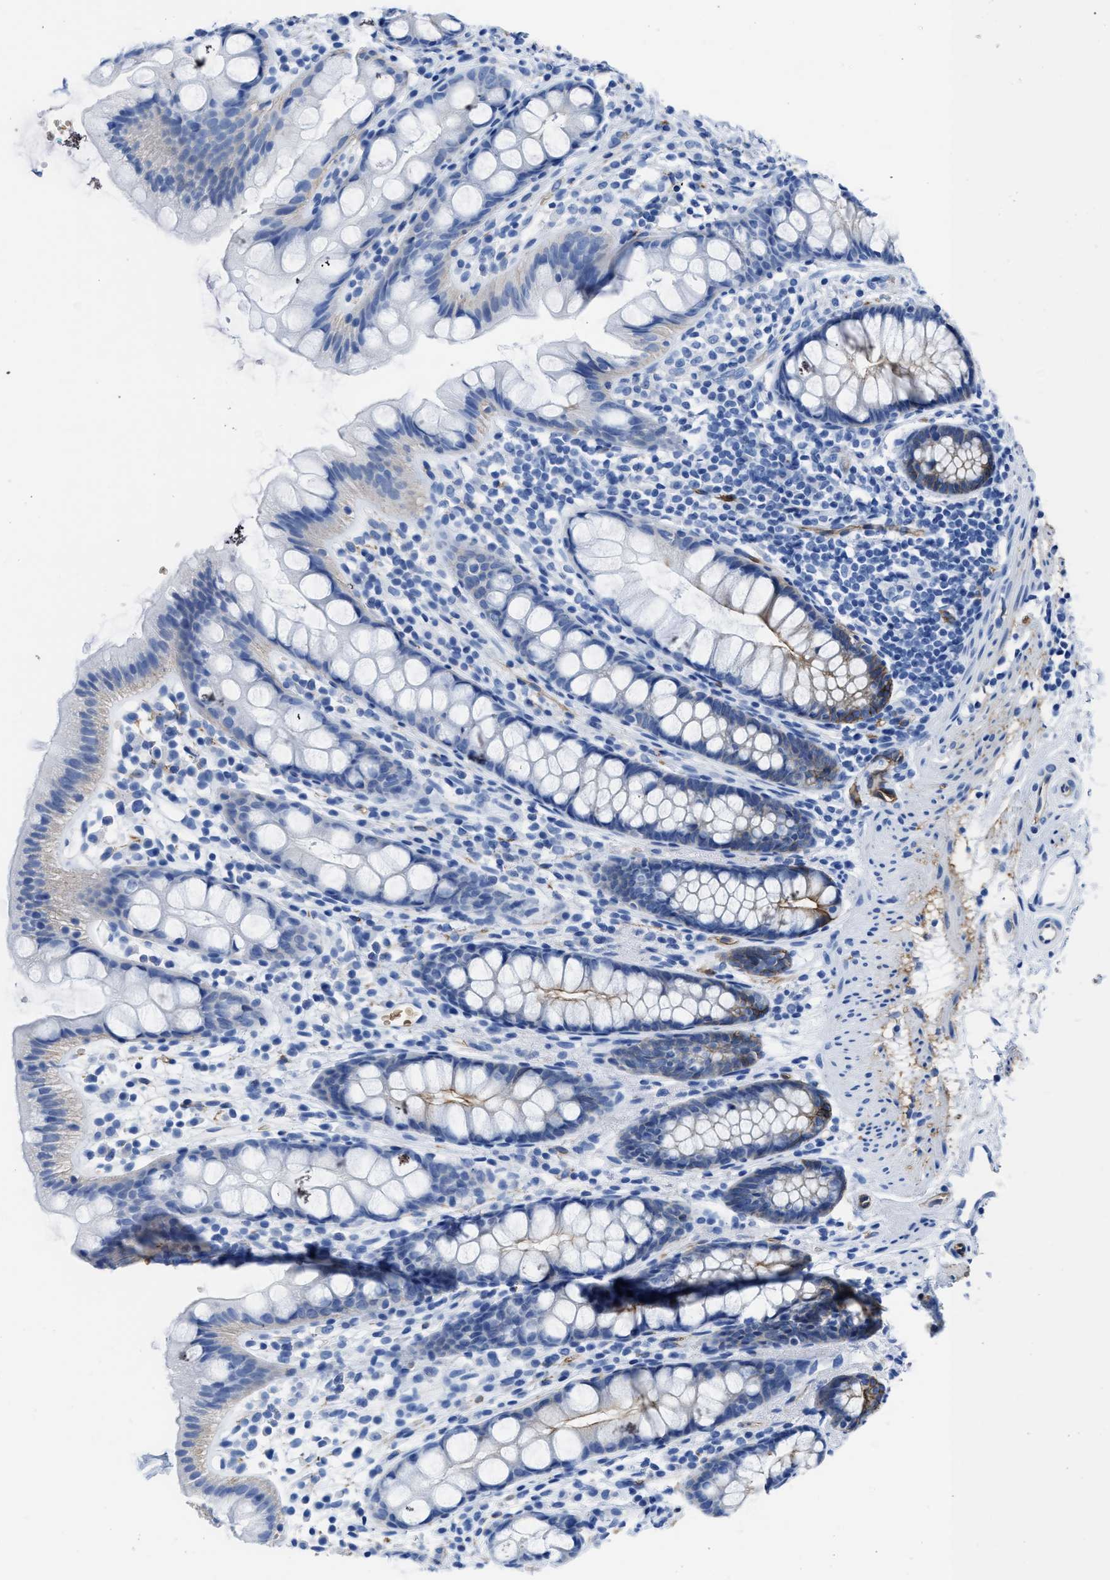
{"staining": {"intensity": "moderate", "quantity": "<25%", "location": "cytoplasmic/membranous"}, "tissue": "rectum", "cell_type": "Glandular cells", "image_type": "normal", "snomed": [{"axis": "morphology", "description": "Normal tissue, NOS"}, {"axis": "topography", "description": "Rectum"}], "caption": "Immunohistochemistry (IHC) of normal rectum exhibits low levels of moderate cytoplasmic/membranous staining in about <25% of glandular cells. (IHC, brightfield microscopy, high magnification).", "gene": "AQP1", "patient": {"sex": "female", "age": 65}}